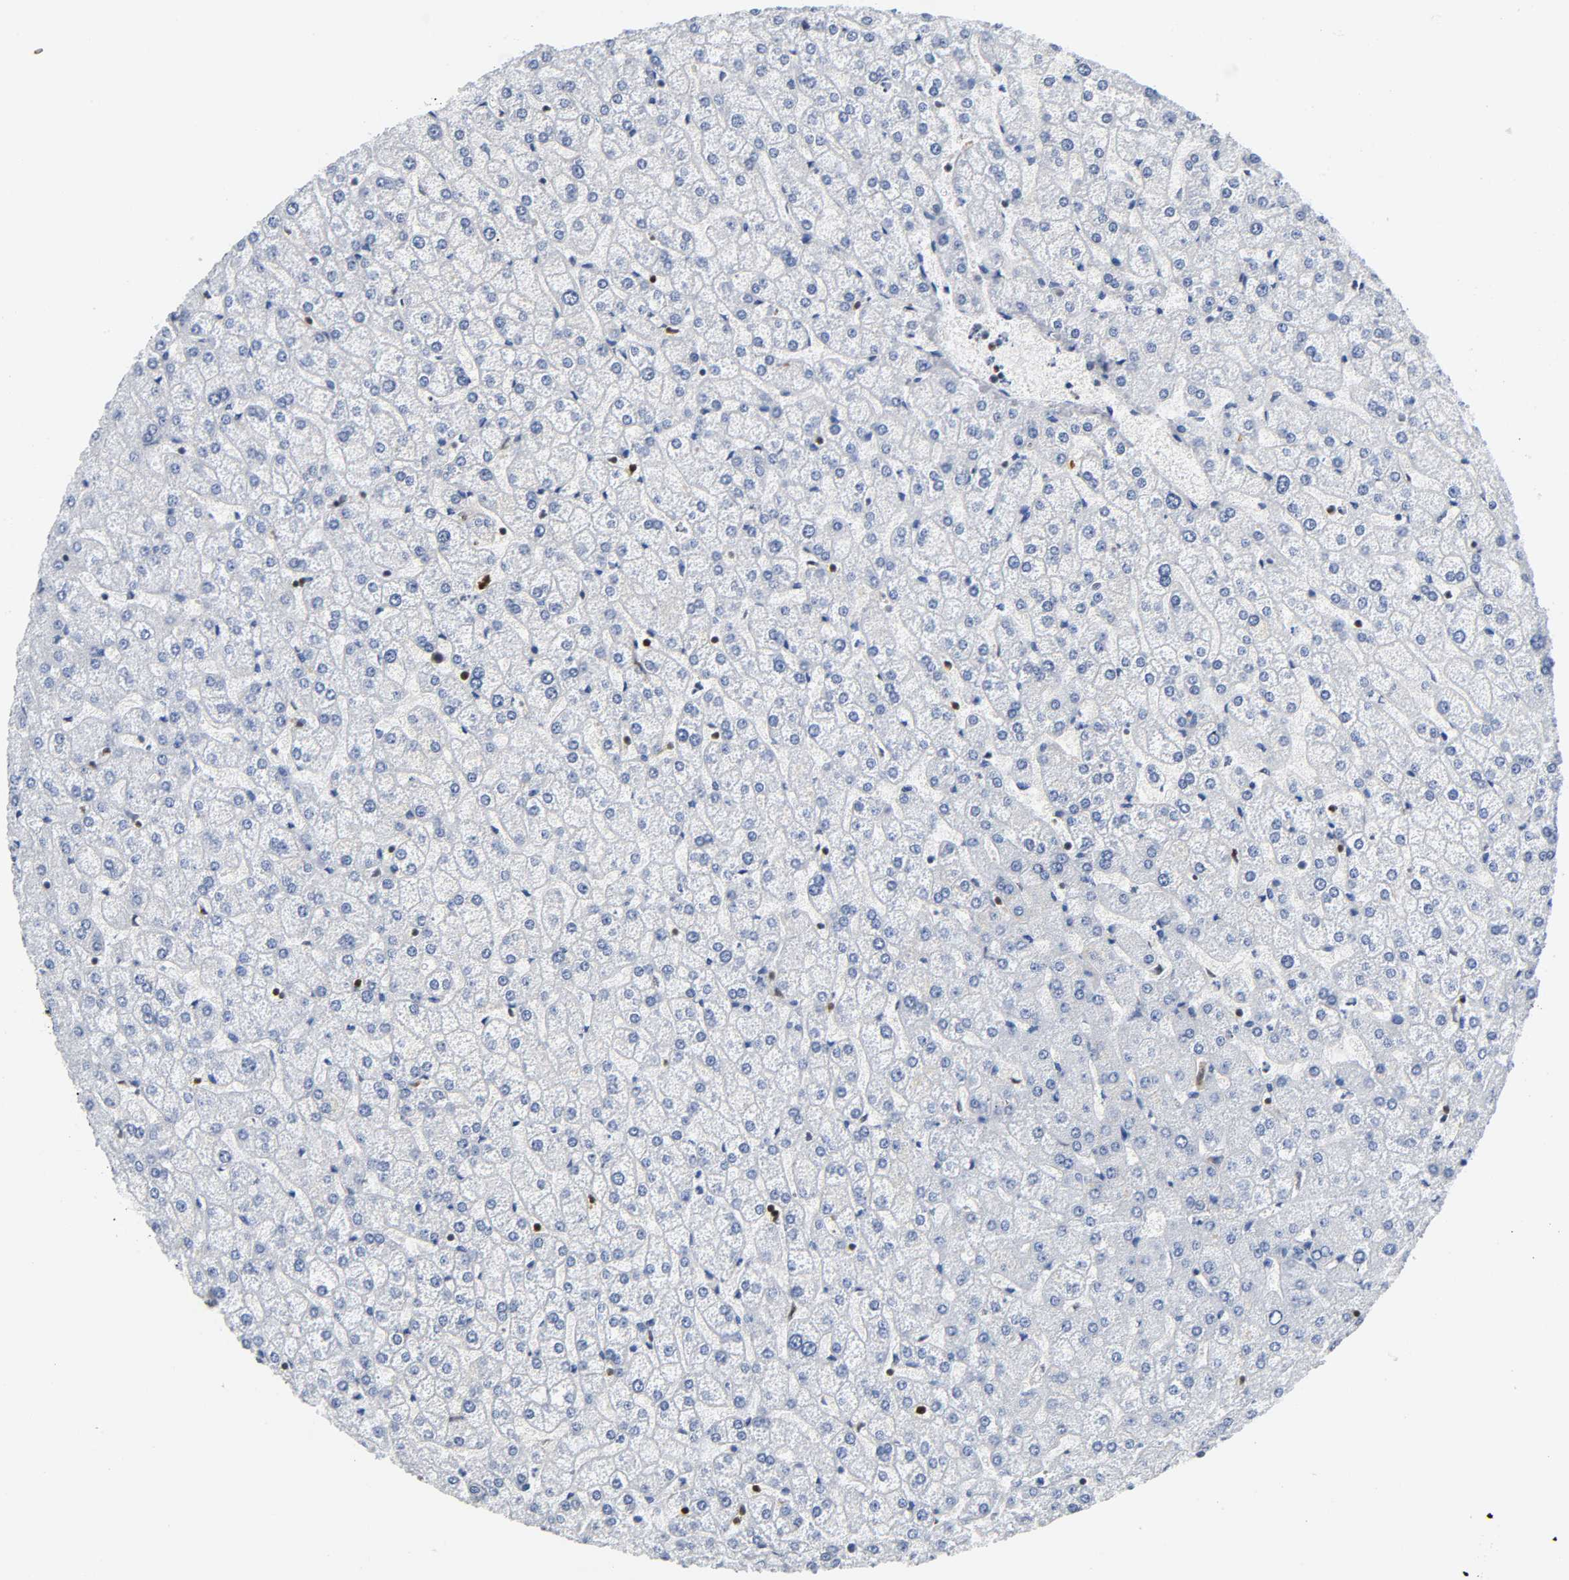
{"staining": {"intensity": "negative", "quantity": "none", "location": "none"}, "tissue": "liver", "cell_type": "Cholangiocytes", "image_type": "normal", "snomed": [{"axis": "morphology", "description": "Normal tissue, NOS"}, {"axis": "topography", "description": "Liver"}], "caption": "High power microscopy photomicrograph of an IHC micrograph of benign liver, revealing no significant positivity in cholangiocytes. The staining was performed using DAB (3,3'-diaminobenzidine) to visualize the protein expression in brown, while the nuclei were stained in blue with hematoxylin (Magnification: 20x).", "gene": "DOK2", "patient": {"sex": "female", "age": 32}}